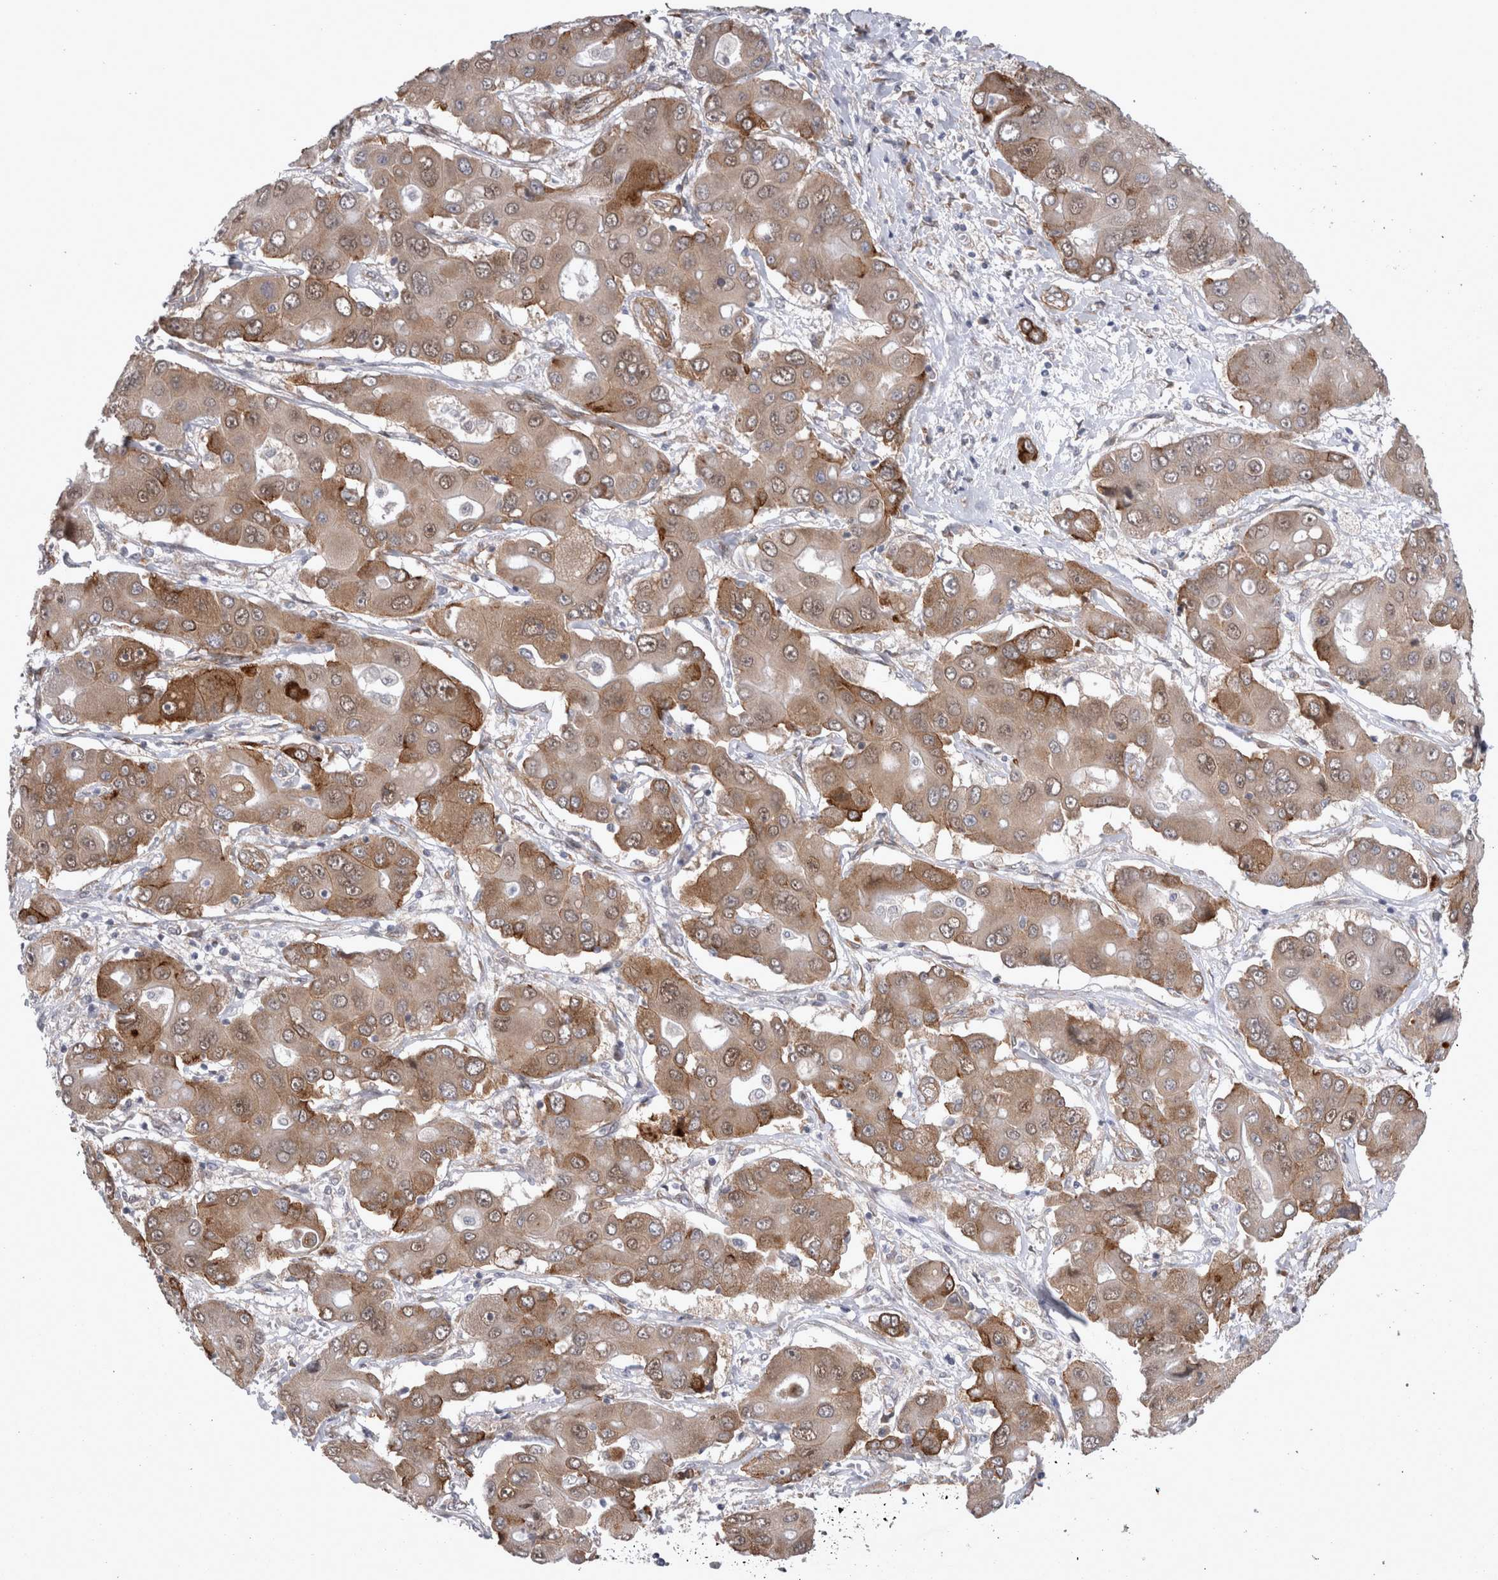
{"staining": {"intensity": "moderate", "quantity": ">75%", "location": "cytoplasmic/membranous"}, "tissue": "liver cancer", "cell_type": "Tumor cells", "image_type": "cancer", "snomed": [{"axis": "morphology", "description": "Cholangiocarcinoma"}, {"axis": "topography", "description": "Liver"}], "caption": "A photomicrograph of human liver cholangiocarcinoma stained for a protein shows moderate cytoplasmic/membranous brown staining in tumor cells. (Stains: DAB (3,3'-diaminobenzidine) in brown, nuclei in blue, Microscopy: brightfield microscopy at high magnification).", "gene": "DDX6", "patient": {"sex": "male", "age": 67}}